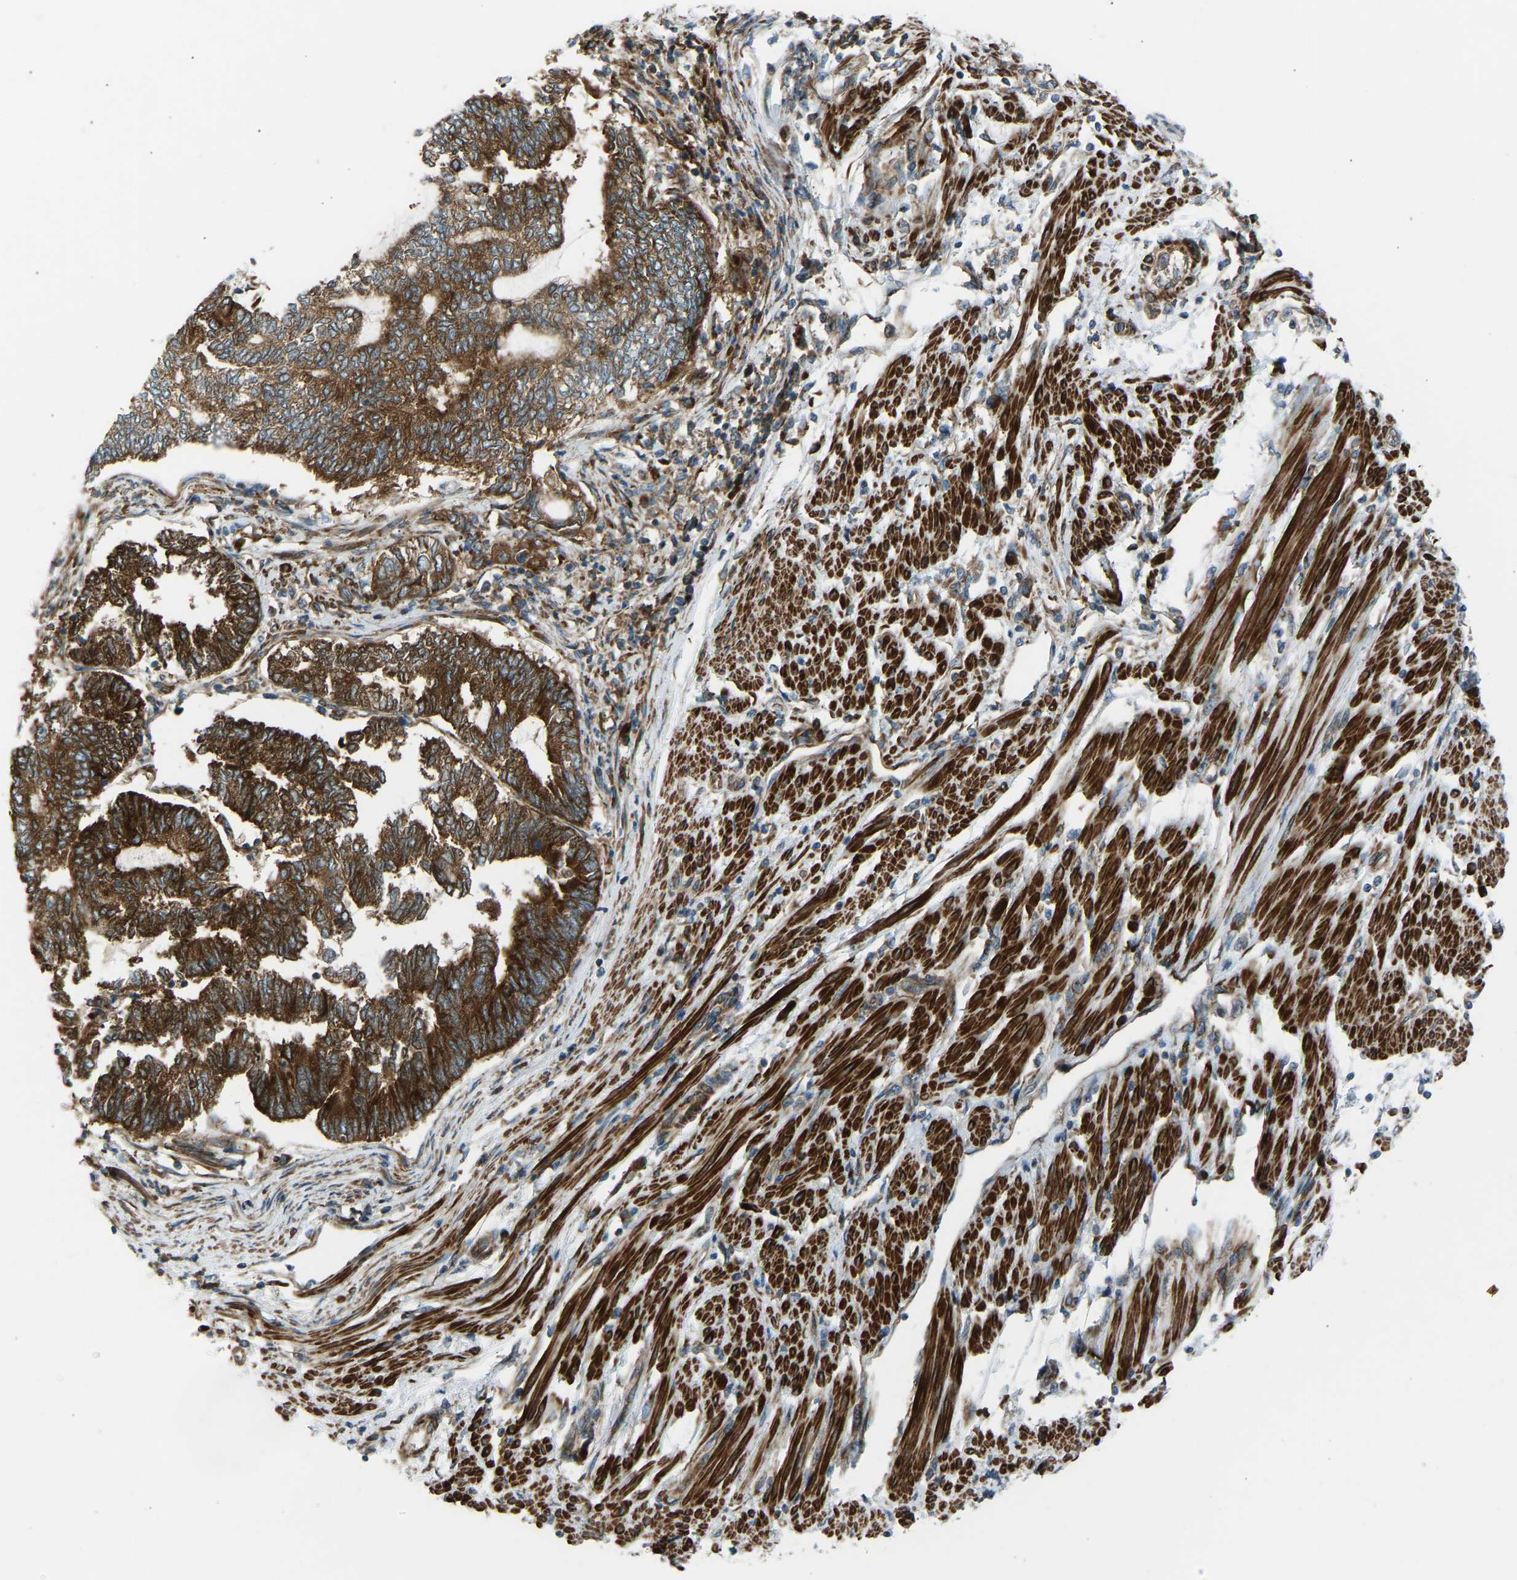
{"staining": {"intensity": "strong", "quantity": ">75%", "location": "cytoplasmic/membranous"}, "tissue": "endometrial cancer", "cell_type": "Tumor cells", "image_type": "cancer", "snomed": [{"axis": "morphology", "description": "Adenocarcinoma, NOS"}, {"axis": "topography", "description": "Uterus"}, {"axis": "topography", "description": "Endometrium"}], "caption": "Immunohistochemical staining of human endometrial cancer (adenocarcinoma) reveals high levels of strong cytoplasmic/membranous protein expression in about >75% of tumor cells.", "gene": "VPS41", "patient": {"sex": "female", "age": 70}}